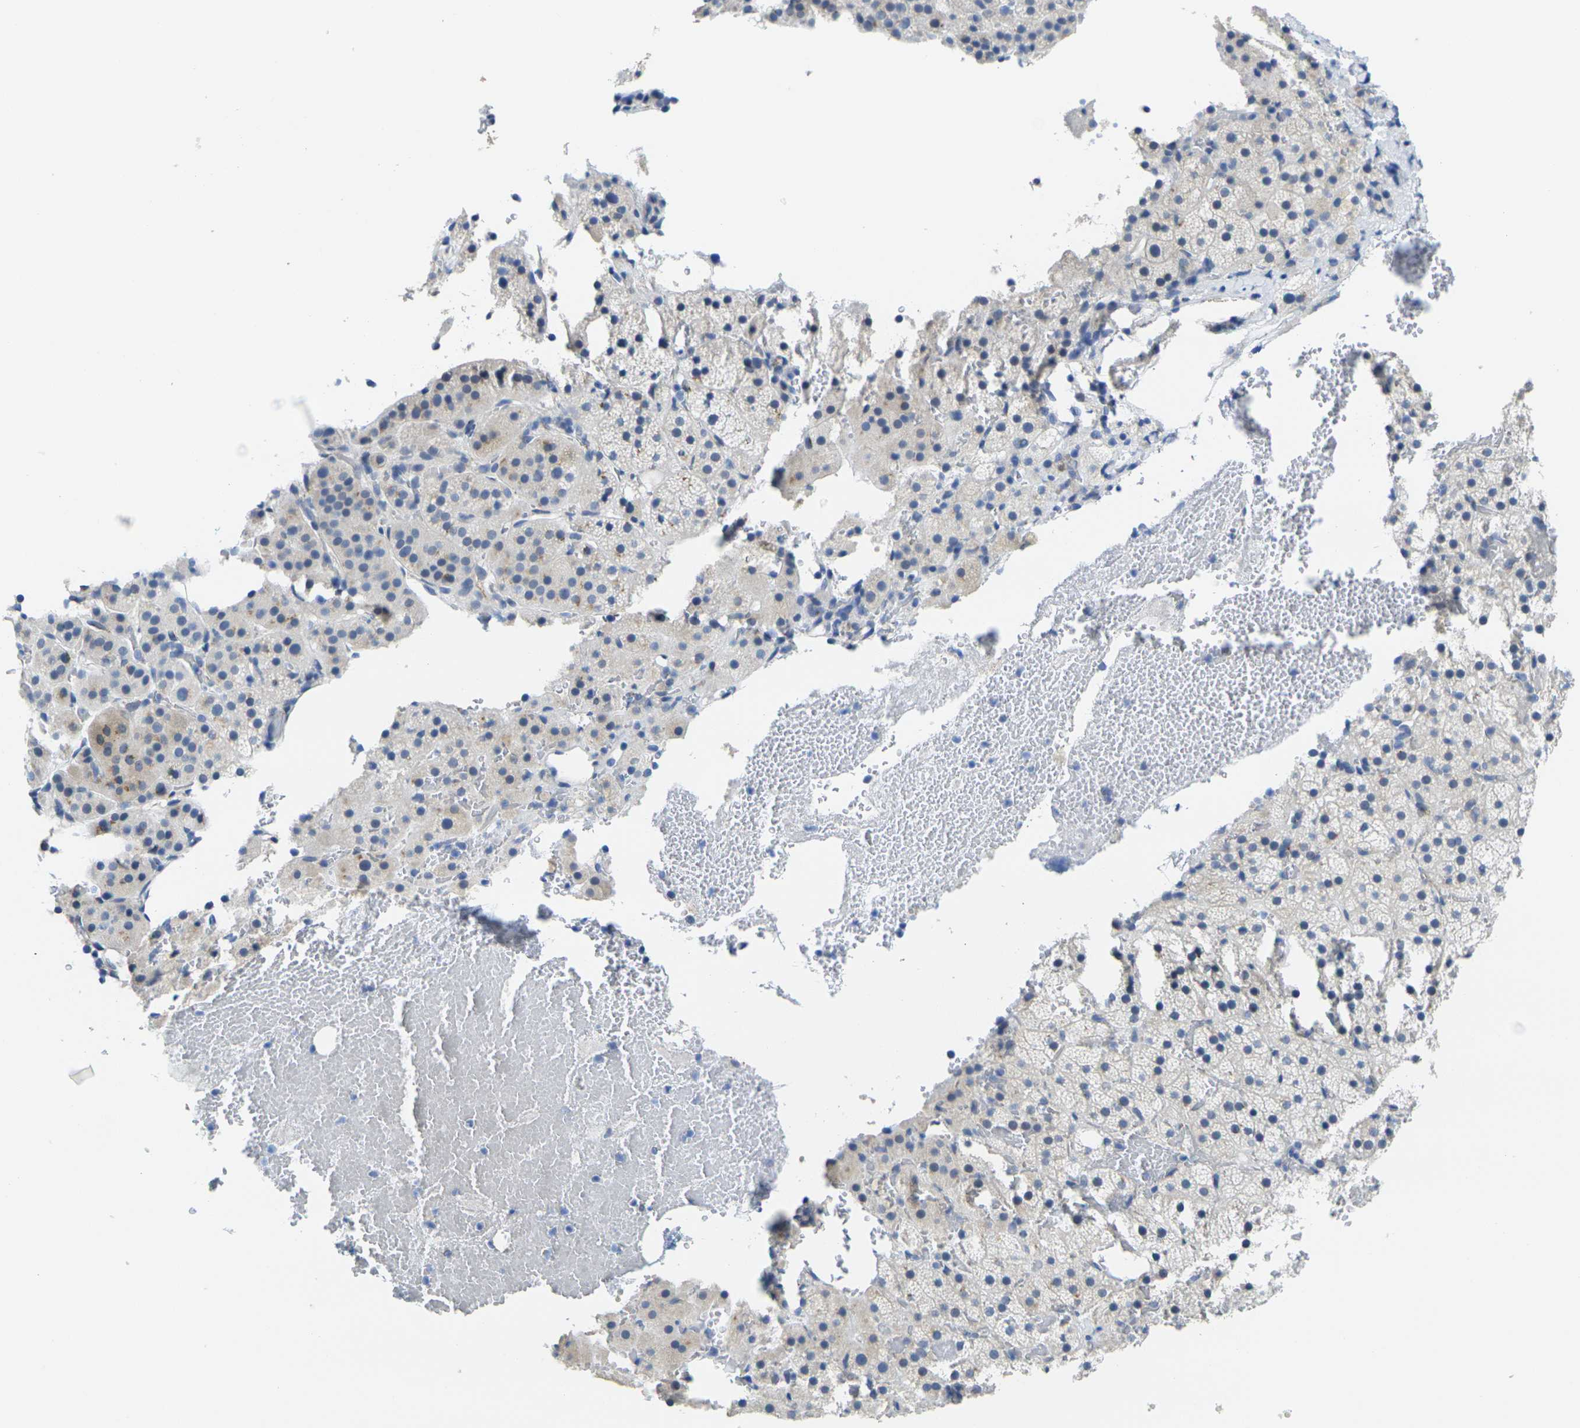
{"staining": {"intensity": "weak", "quantity": "<25%", "location": "cytoplasmic/membranous"}, "tissue": "adrenal gland", "cell_type": "Glandular cells", "image_type": "normal", "snomed": [{"axis": "morphology", "description": "Normal tissue, NOS"}, {"axis": "topography", "description": "Adrenal gland"}], "caption": "DAB (3,3'-diaminobenzidine) immunohistochemical staining of unremarkable adrenal gland exhibits no significant expression in glandular cells.", "gene": "CRK", "patient": {"sex": "female", "age": 59}}